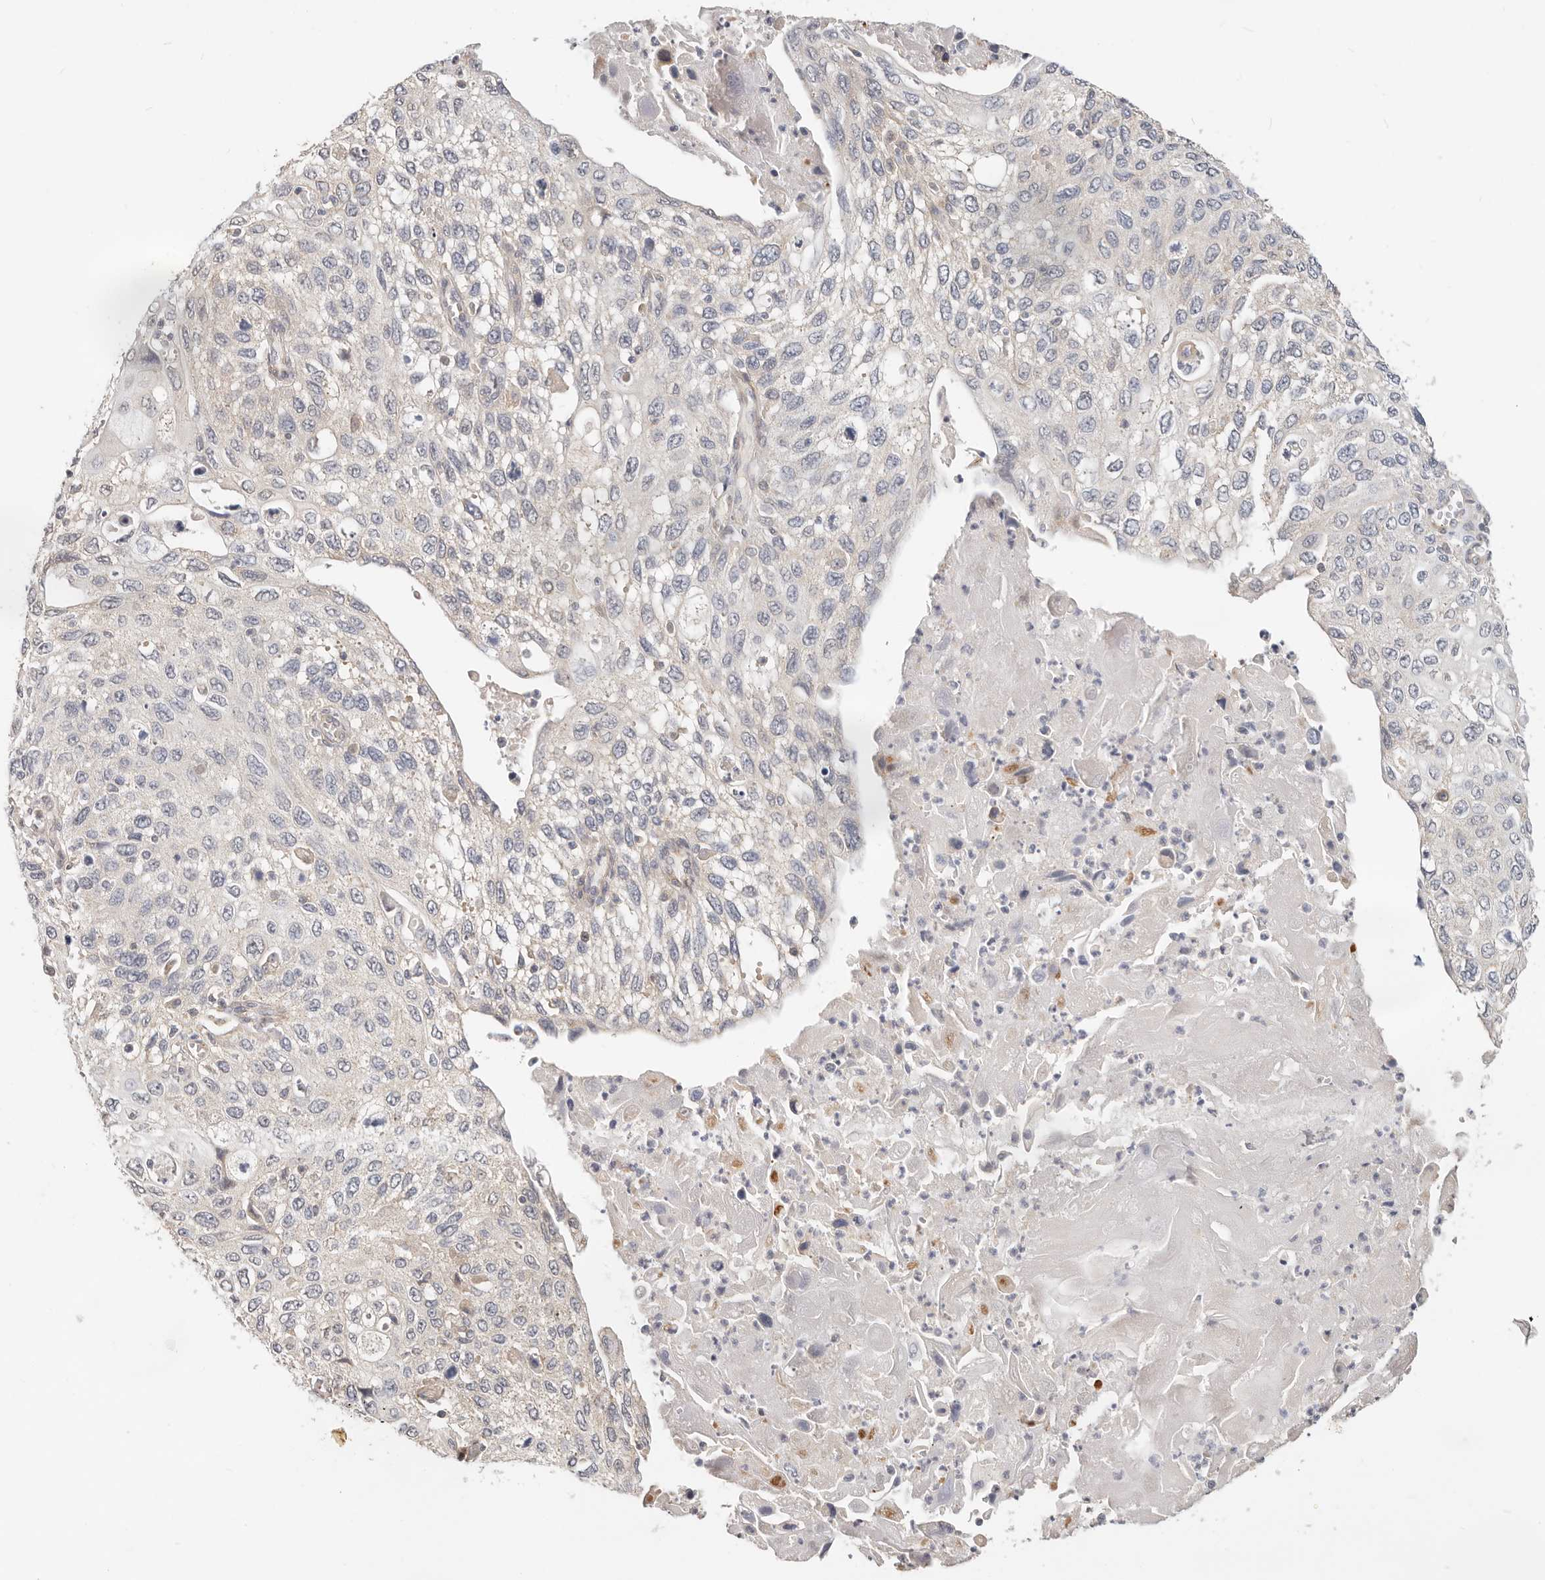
{"staining": {"intensity": "negative", "quantity": "none", "location": "none"}, "tissue": "cervical cancer", "cell_type": "Tumor cells", "image_type": "cancer", "snomed": [{"axis": "morphology", "description": "Squamous cell carcinoma, NOS"}, {"axis": "topography", "description": "Cervix"}], "caption": "Human cervical squamous cell carcinoma stained for a protein using immunohistochemistry reveals no expression in tumor cells.", "gene": "ZRANB1", "patient": {"sex": "female", "age": 70}}